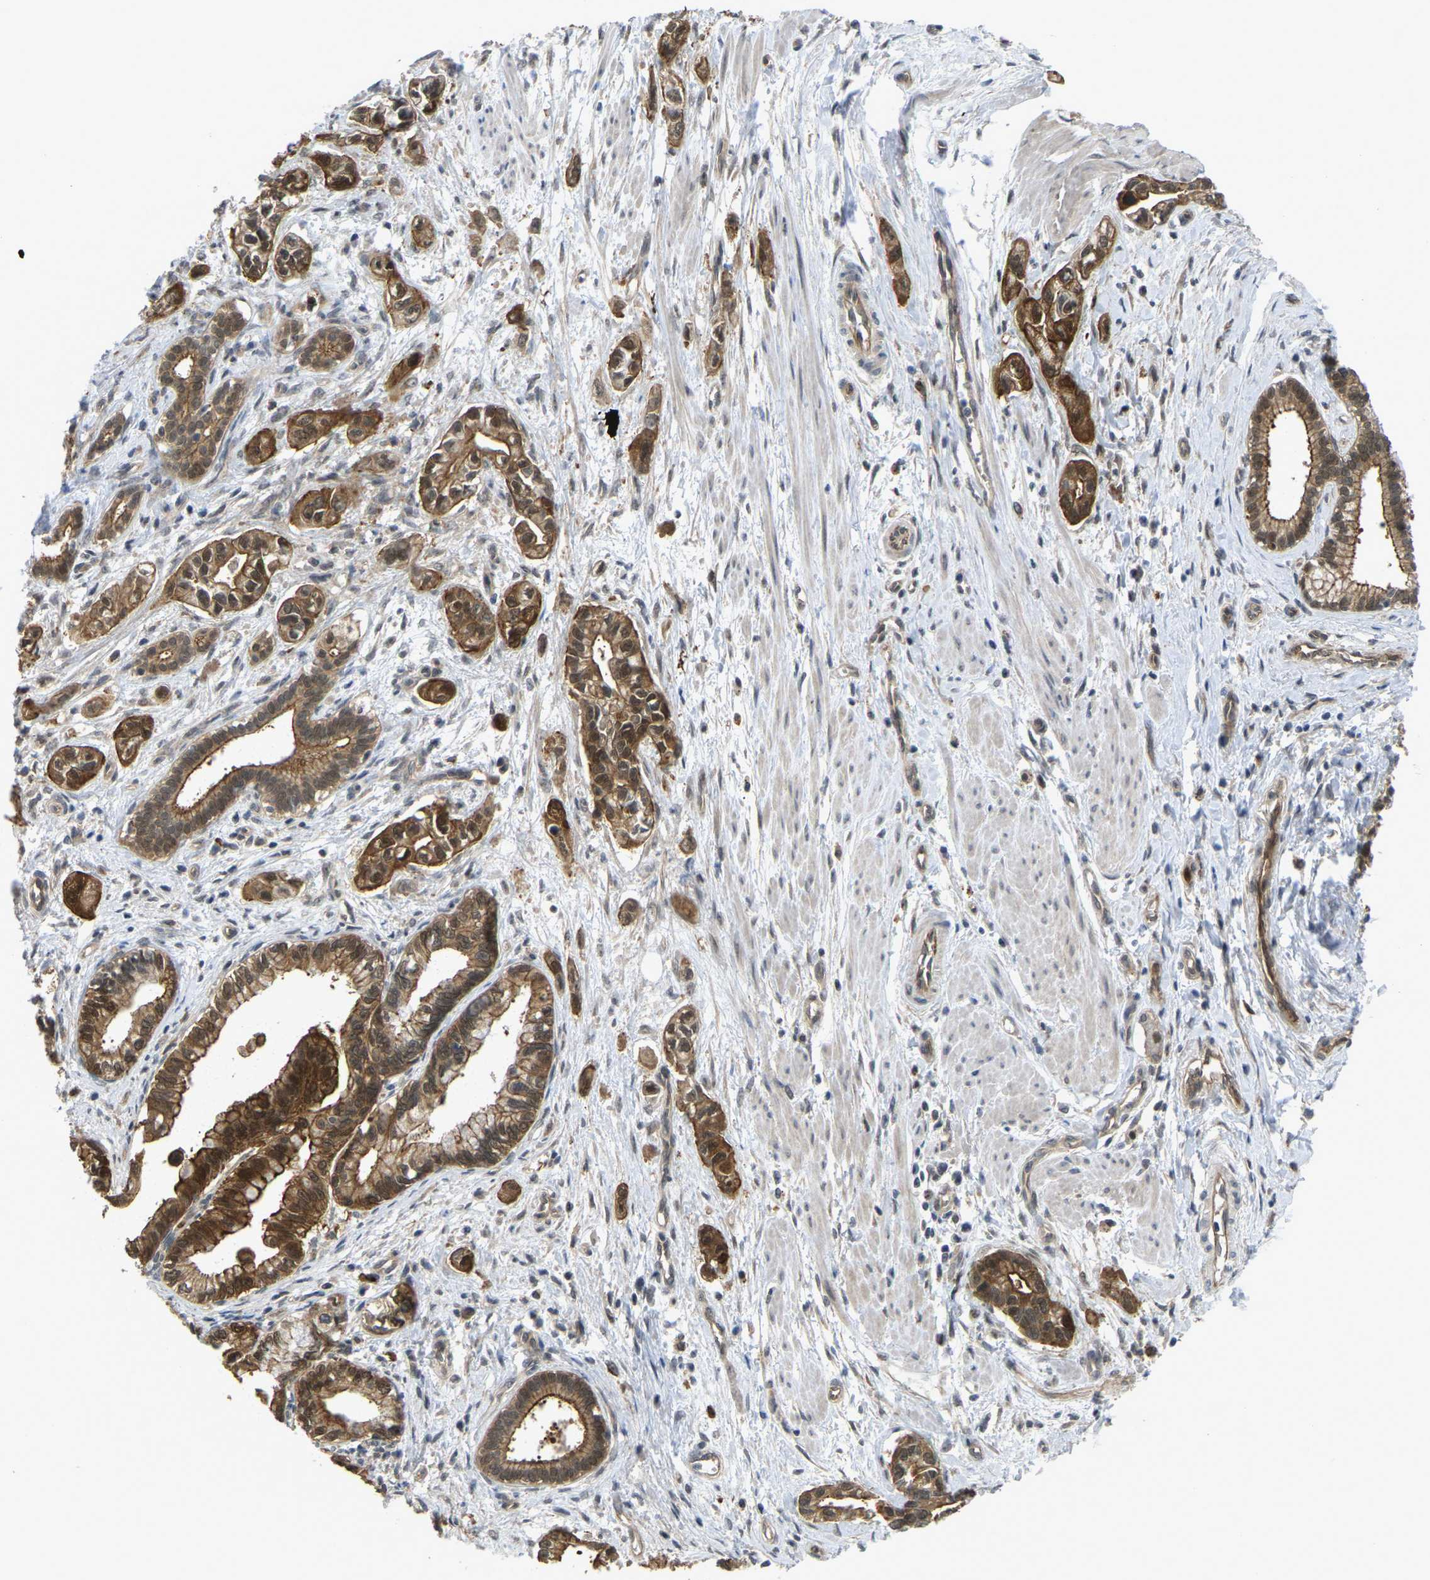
{"staining": {"intensity": "moderate", "quantity": ">75%", "location": "cytoplasmic/membranous"}, "tissue": "pancreatic cancer", "cell_type": "Tumor cells", "image_type": "cancer", "snomed": [{"axis": "morphology", "description": "Adenocarcinoma, NOS"}, {"axis": "topography", "description": "Pancreas"}], "caption": "Immunohistochemical staining of pancreatic adenocarcinoma shows medium levels of moderate cytoplasmic/membranous protein positivity in about >75% of tumor cells.", "gene": "SERPINB5", "patient": {"sex": "male", "age": 74}}